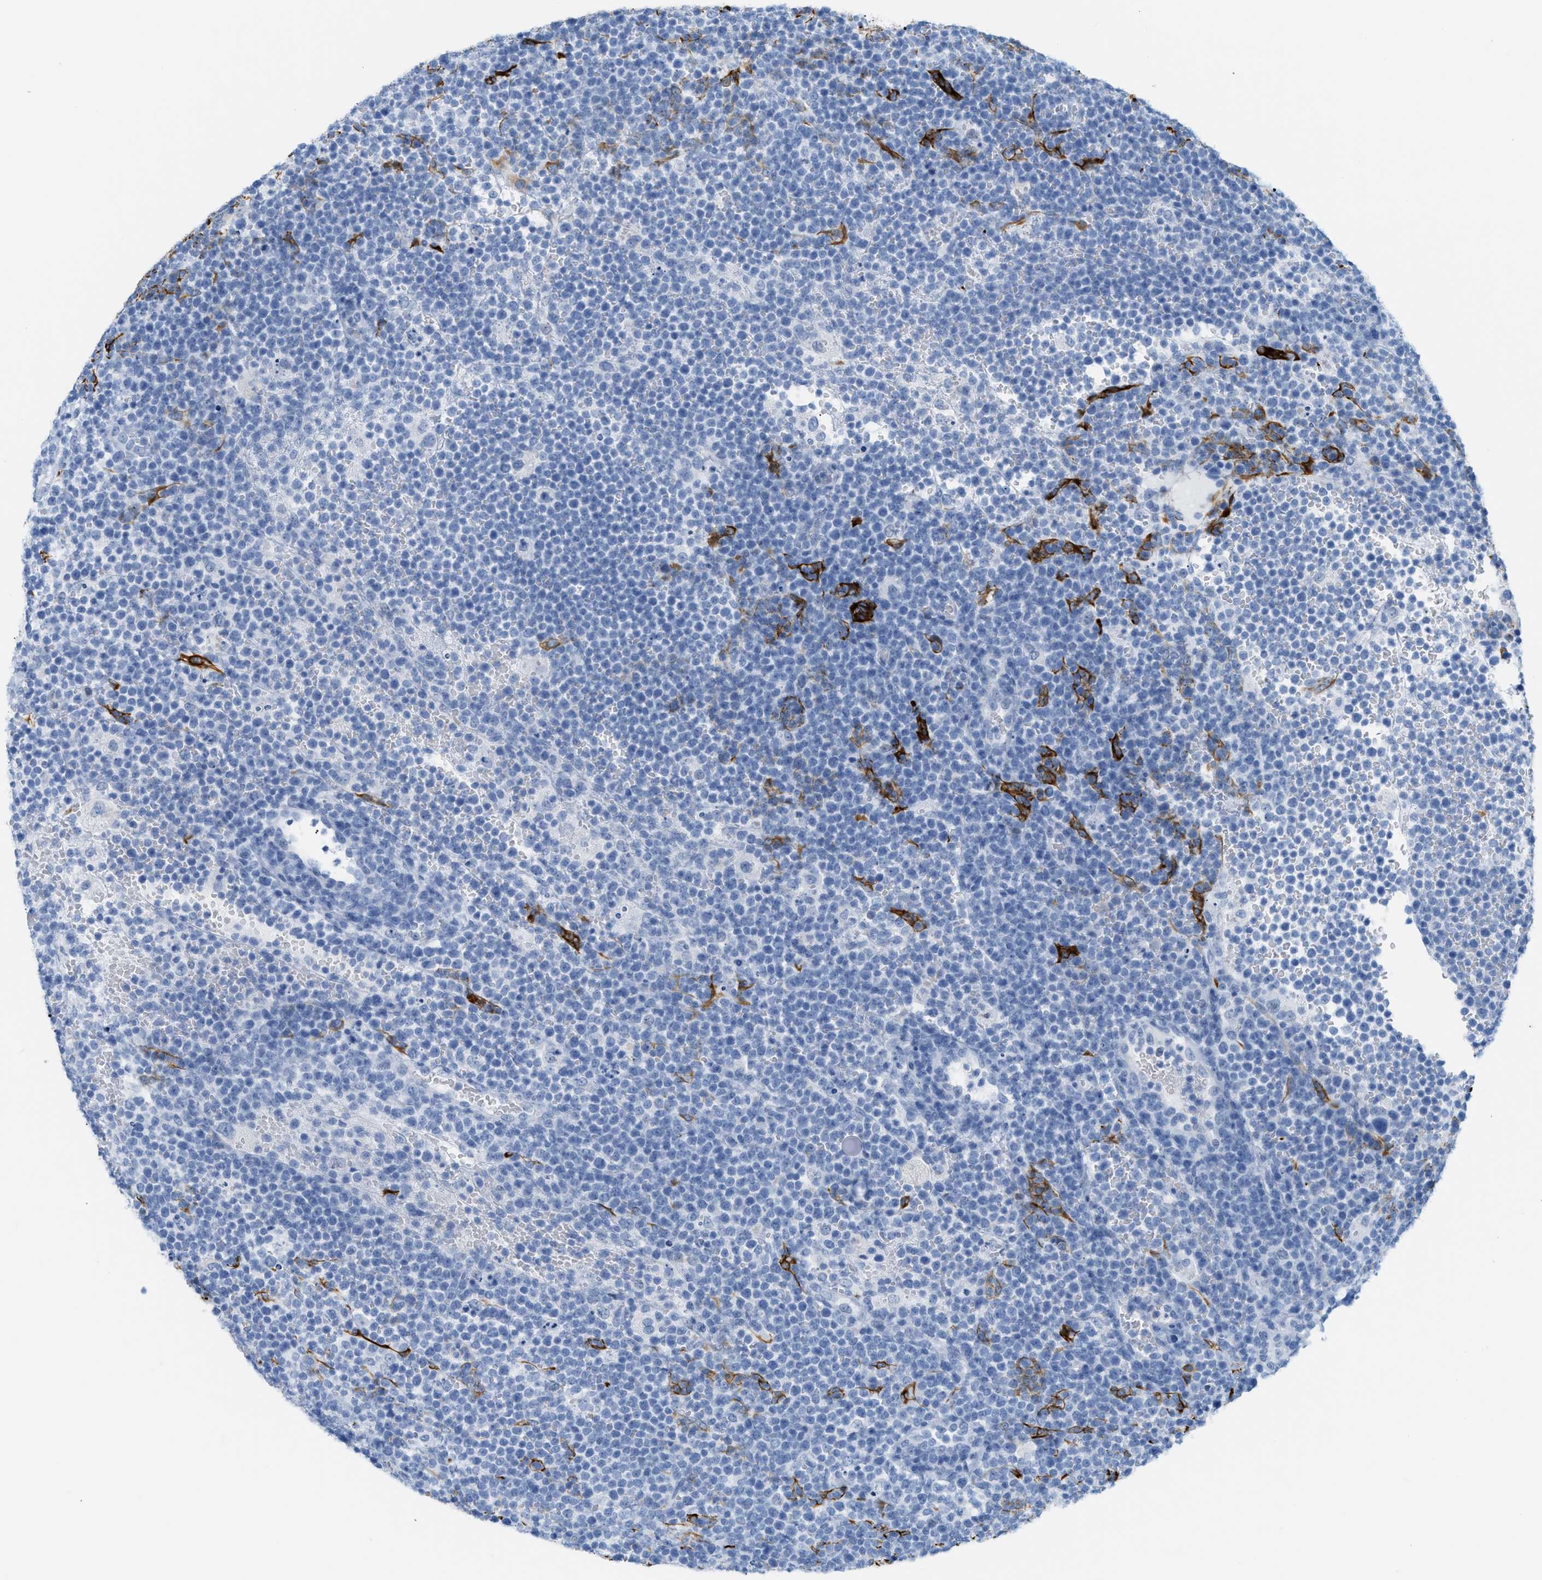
{"staining": {"intensity": "negative", "quantity": "none", "location": "none"}, "tissue": "lymphoma", "cell_type": "Tumor cells", "image_type": "cancer", "snomed": [{"axis": "morphology", "description": "Malignant lymphoma, non-Hodgkin's type, High grade"}, {"axis": "topography", "description": "Lymph node"}], "caption": "Histopathology image shows no significant protein positivity in tumor cells of high-grade malignant lymphoma, non-Hodgkin's type.", "gene": "DES", "patient": {"sex": "male", "age": 61}}